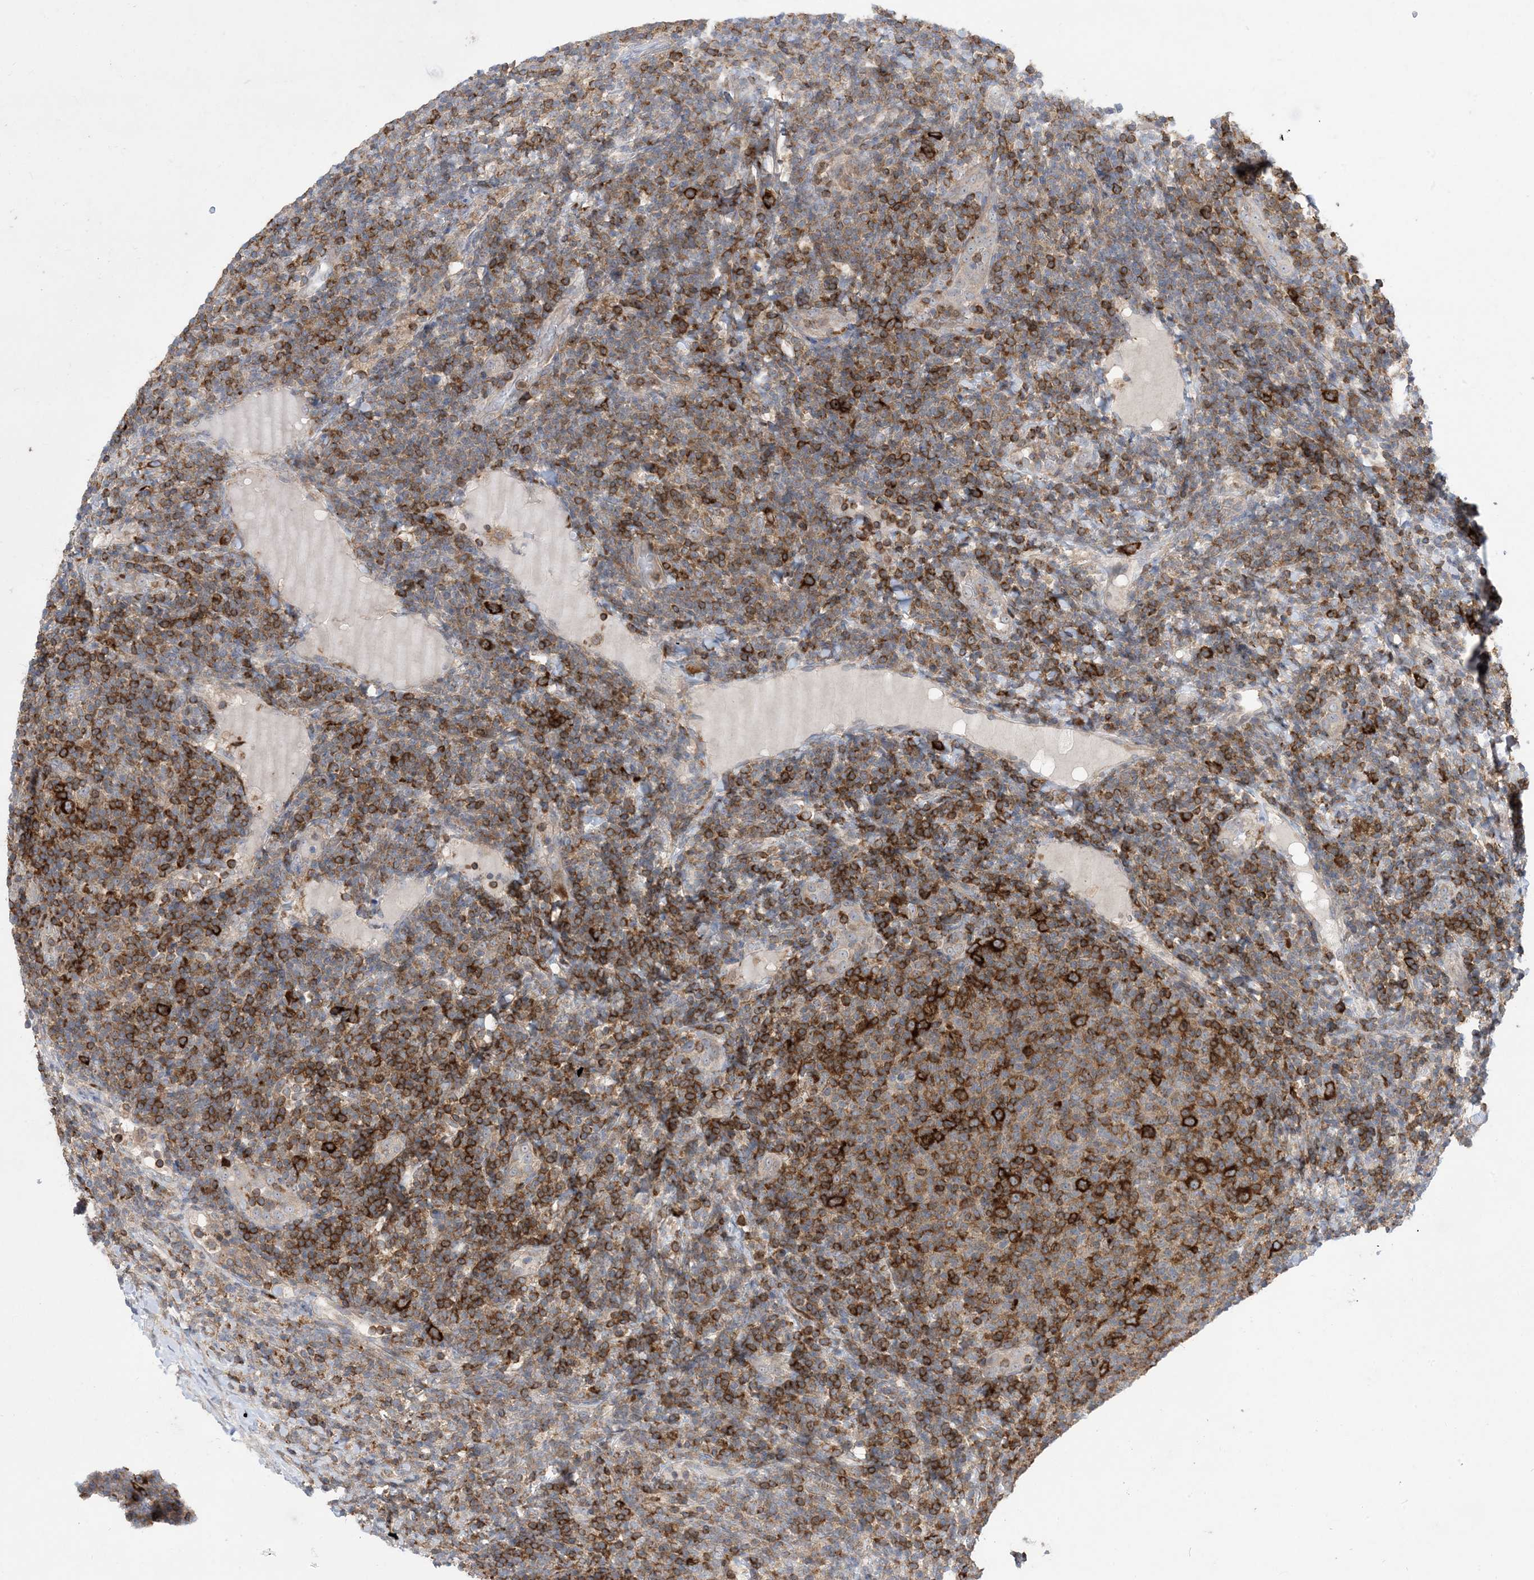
{"staining": {"intensity": "strong", "quantity": "25%-75%", "location": "cytoplasmic/membranous"}, "tissue": "lymphoma", "cell_type": "Tumor cells", "image_type": "cancer", "snomed": [{"axis": "morphology", "description": "Malignant lymphoma, non-Hodgkin's type, Low grade"}, {"axis": "topography", "description": "Lymph node"}], "caption": "The immunohistochemical stain shows strong cytoplasmic/membranous staining in tumor cells of lymphoma tissue.", "gene": "AOC1", "patient": {"sex": "male", "age": 66}}